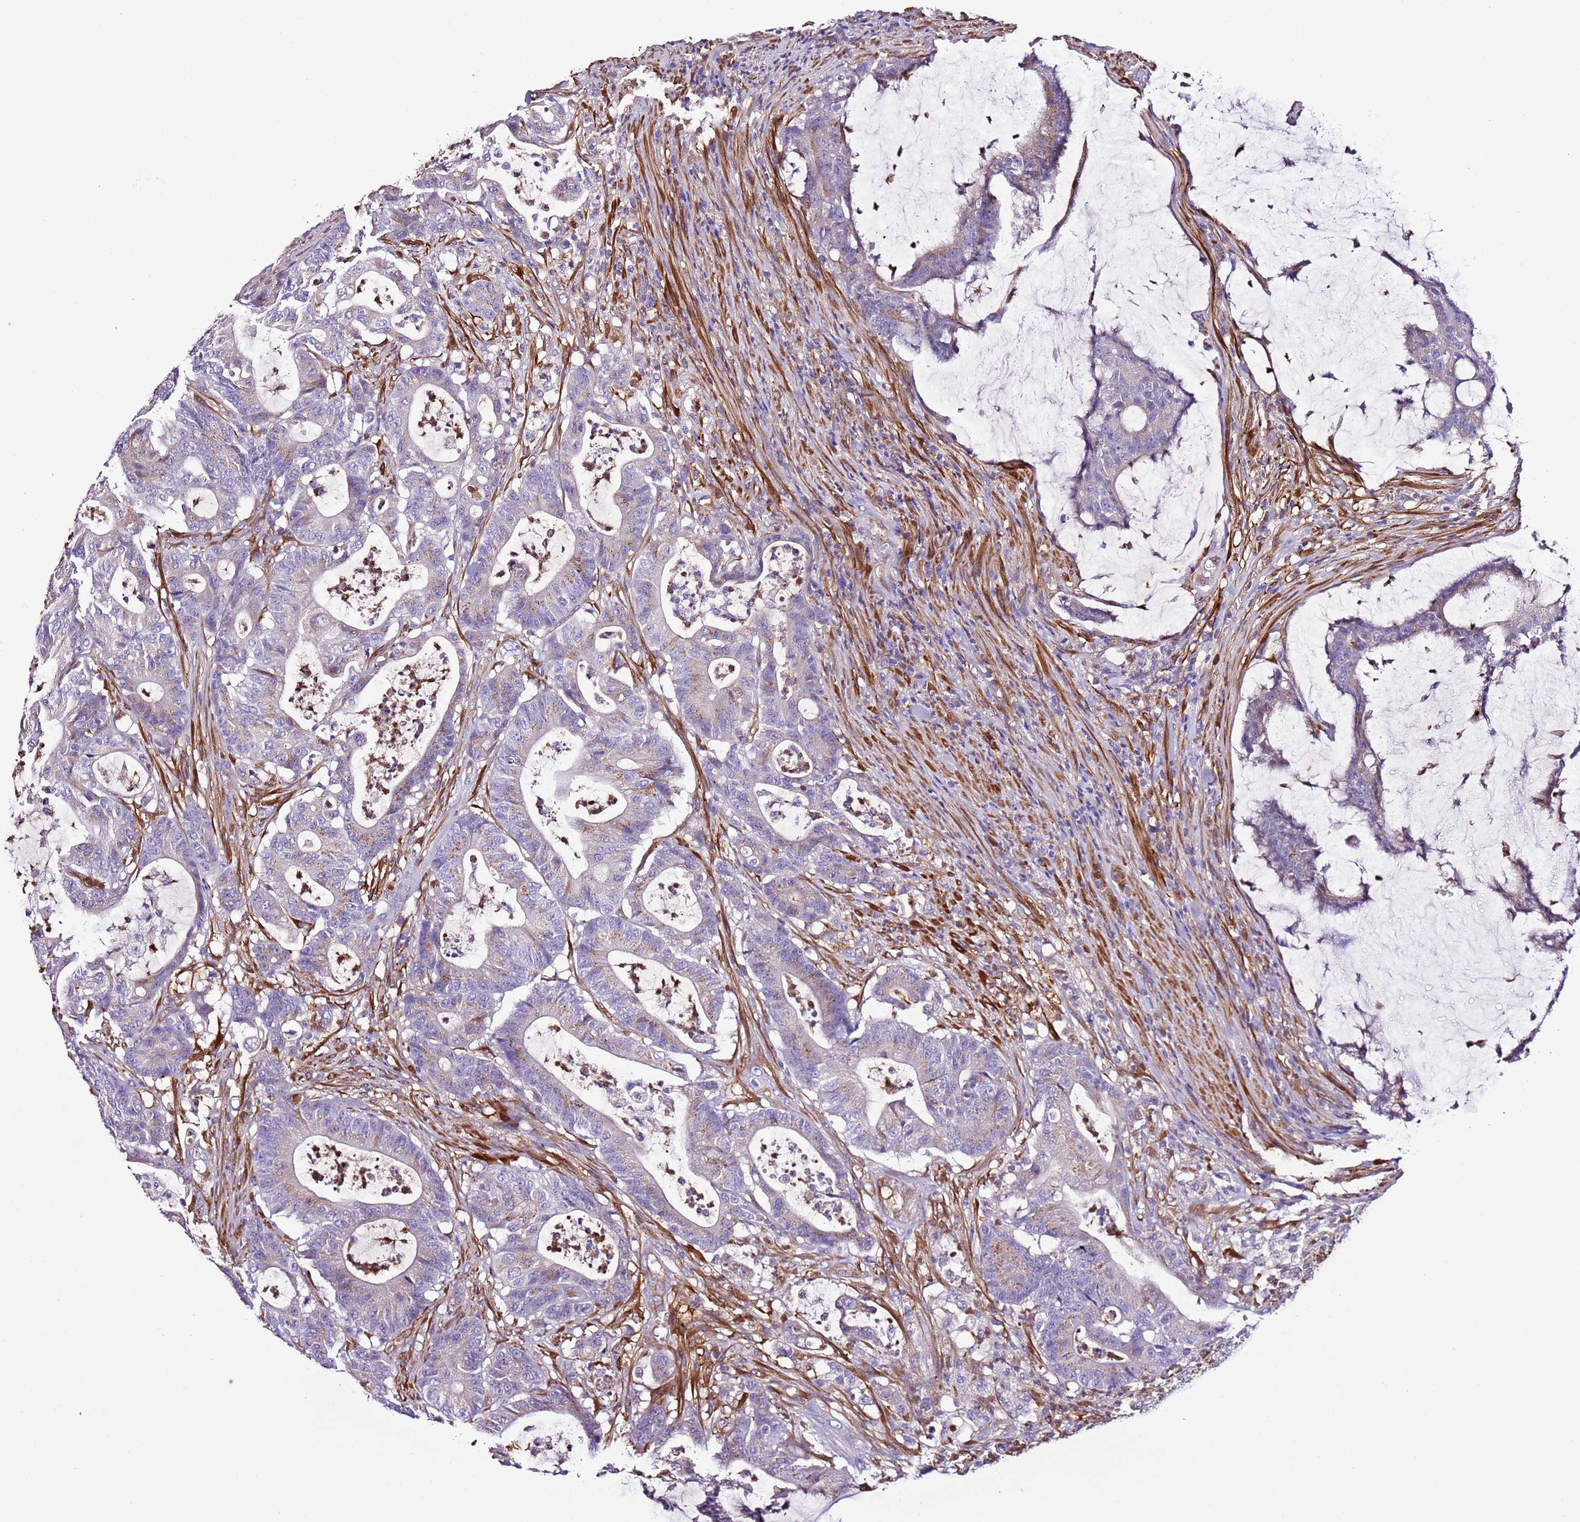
{"staining": {"intensity": "weak", "quantity": "<25%", "location": "cytoplasmic/membranous"}, "tissue": "colorectal cancer", "cell_type": "Tumor cells", "image_type": "cancer", "snomed": [{"axis": "morphology", "description": "Adenocarcinoma, NOS"}, {"axis": "topography", "description": "Colon"}], "caption": "Immunohistochemical staining of human colorectal cancer (adenocarcinoma) exhibits no significant expression in tumor cells.", "gene": "FAM174C", "patient": {"sex": "female", "age": 84}}